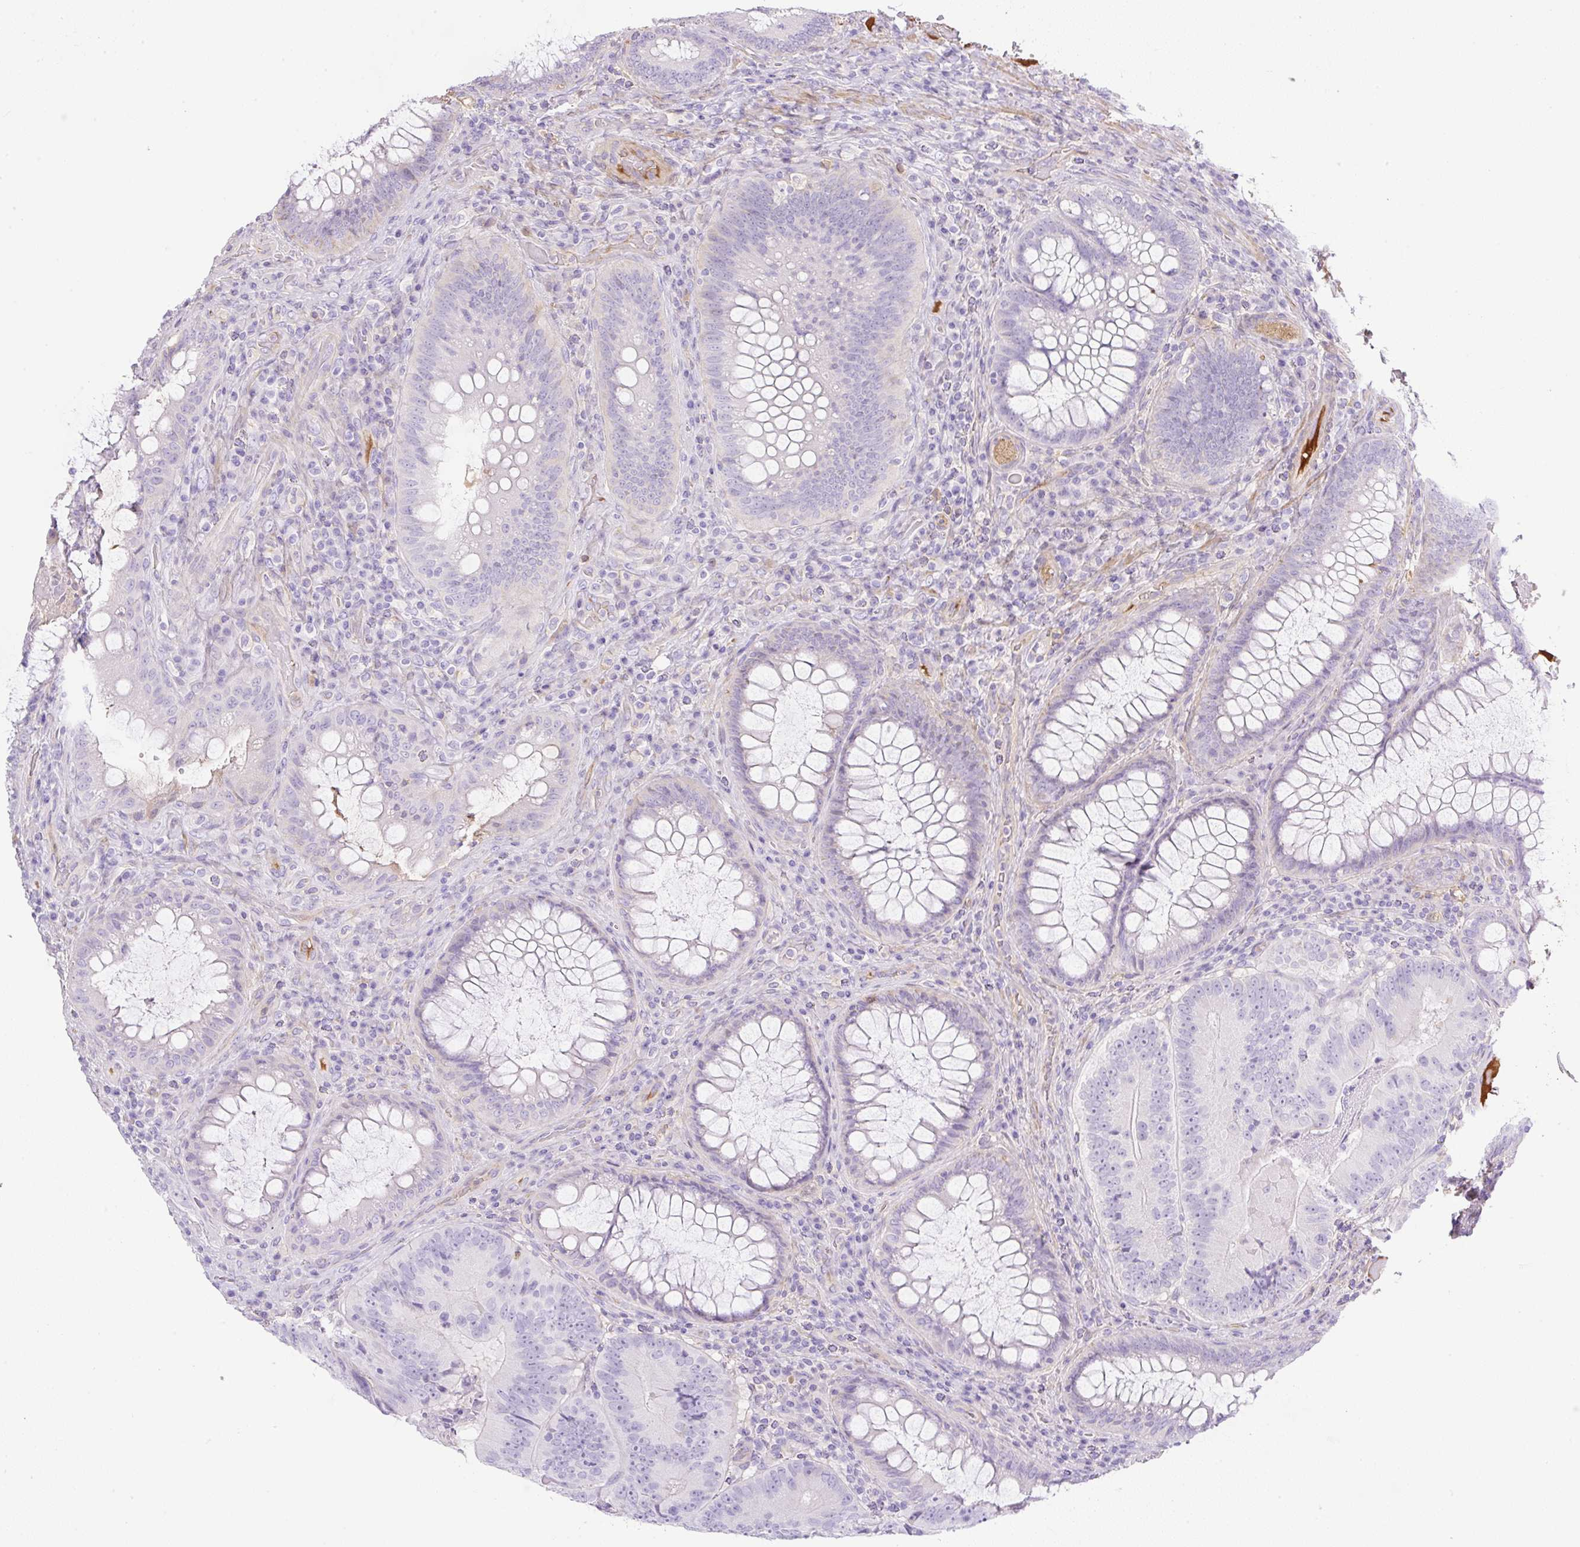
{"staining": {"intensity": "negative", "quantity": "none", "location": "none"}, "tissue": "colorectal cancer", "cell_type": "Tumor cells", "image_type": "cancer", "snomed": [{"axis": "morphology", "description": "Adenocarcinoma, NOS"}, {"axis": "topography", "description": "Colon"}], "caption": "Tumor cells are negative for brown protein staining in adenocarcinoma (colorectal). (DAB (3,3'-diaminobenzidine) immunohistochemistry (IHC), high magnification).", "gene": "TDRD15", "patient": {"sex": "female", "age": 86}}